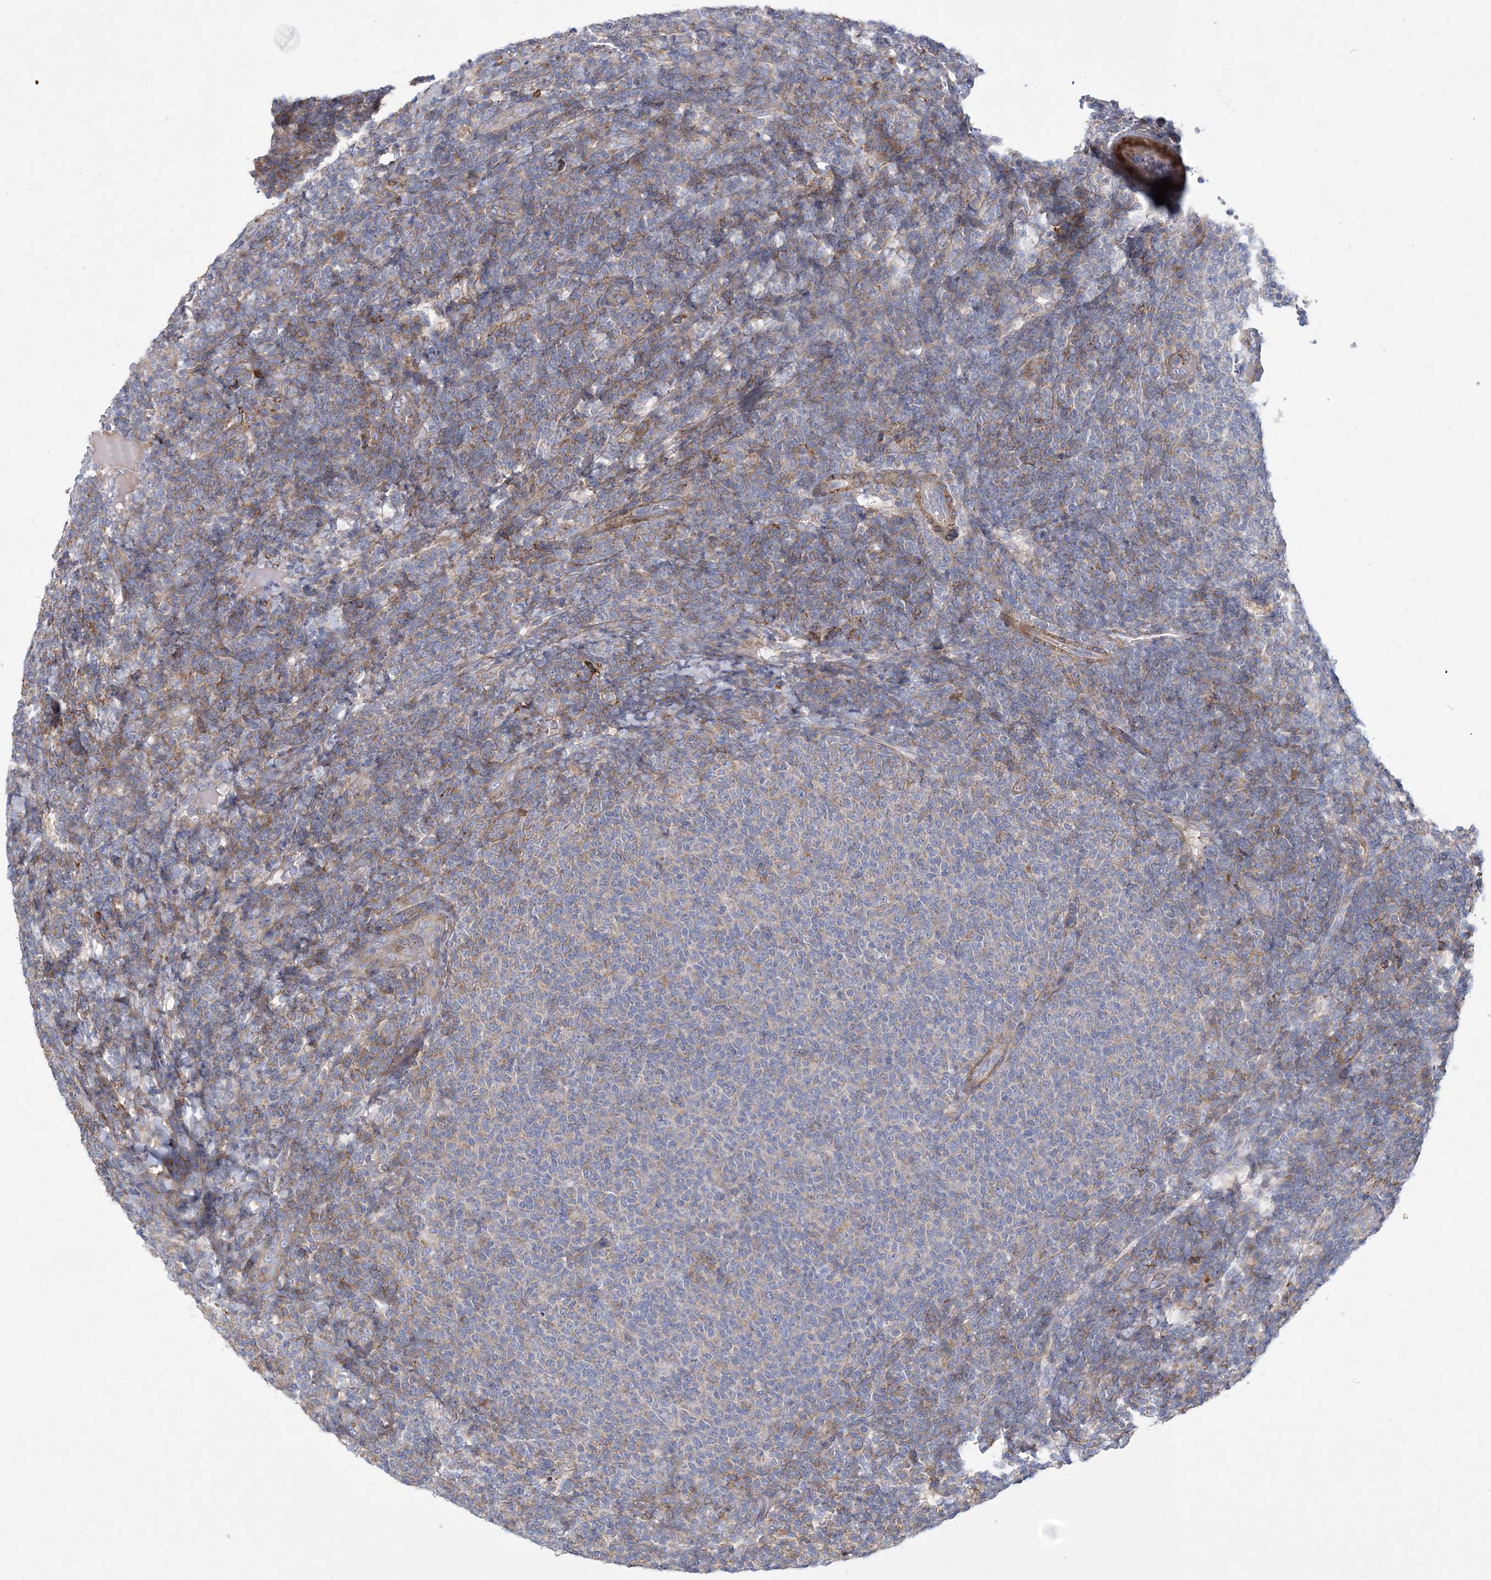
{"staining": {"intensity": "weak", "quantity": "25%-75%", "location": "cytoplasmic/membranous"}, "tissue": "lymphoma", "cell_type": "Tumor cells", "image_type": "cancer", "snomed": [{"axis": "morphology", "description": "Malignant lymphoma, non-Hodgkin's type, Low grade"}, {"axis": "topography", "description": "Lymph node"}], "caption": "Lymphoma stained with a brown dye reveals weak cytoplasmic/membranous positive expression in approximately 25%-75% of tumor cells.", "gene": "ARSJ", "patient": {"sex": "male", "age": 66}}